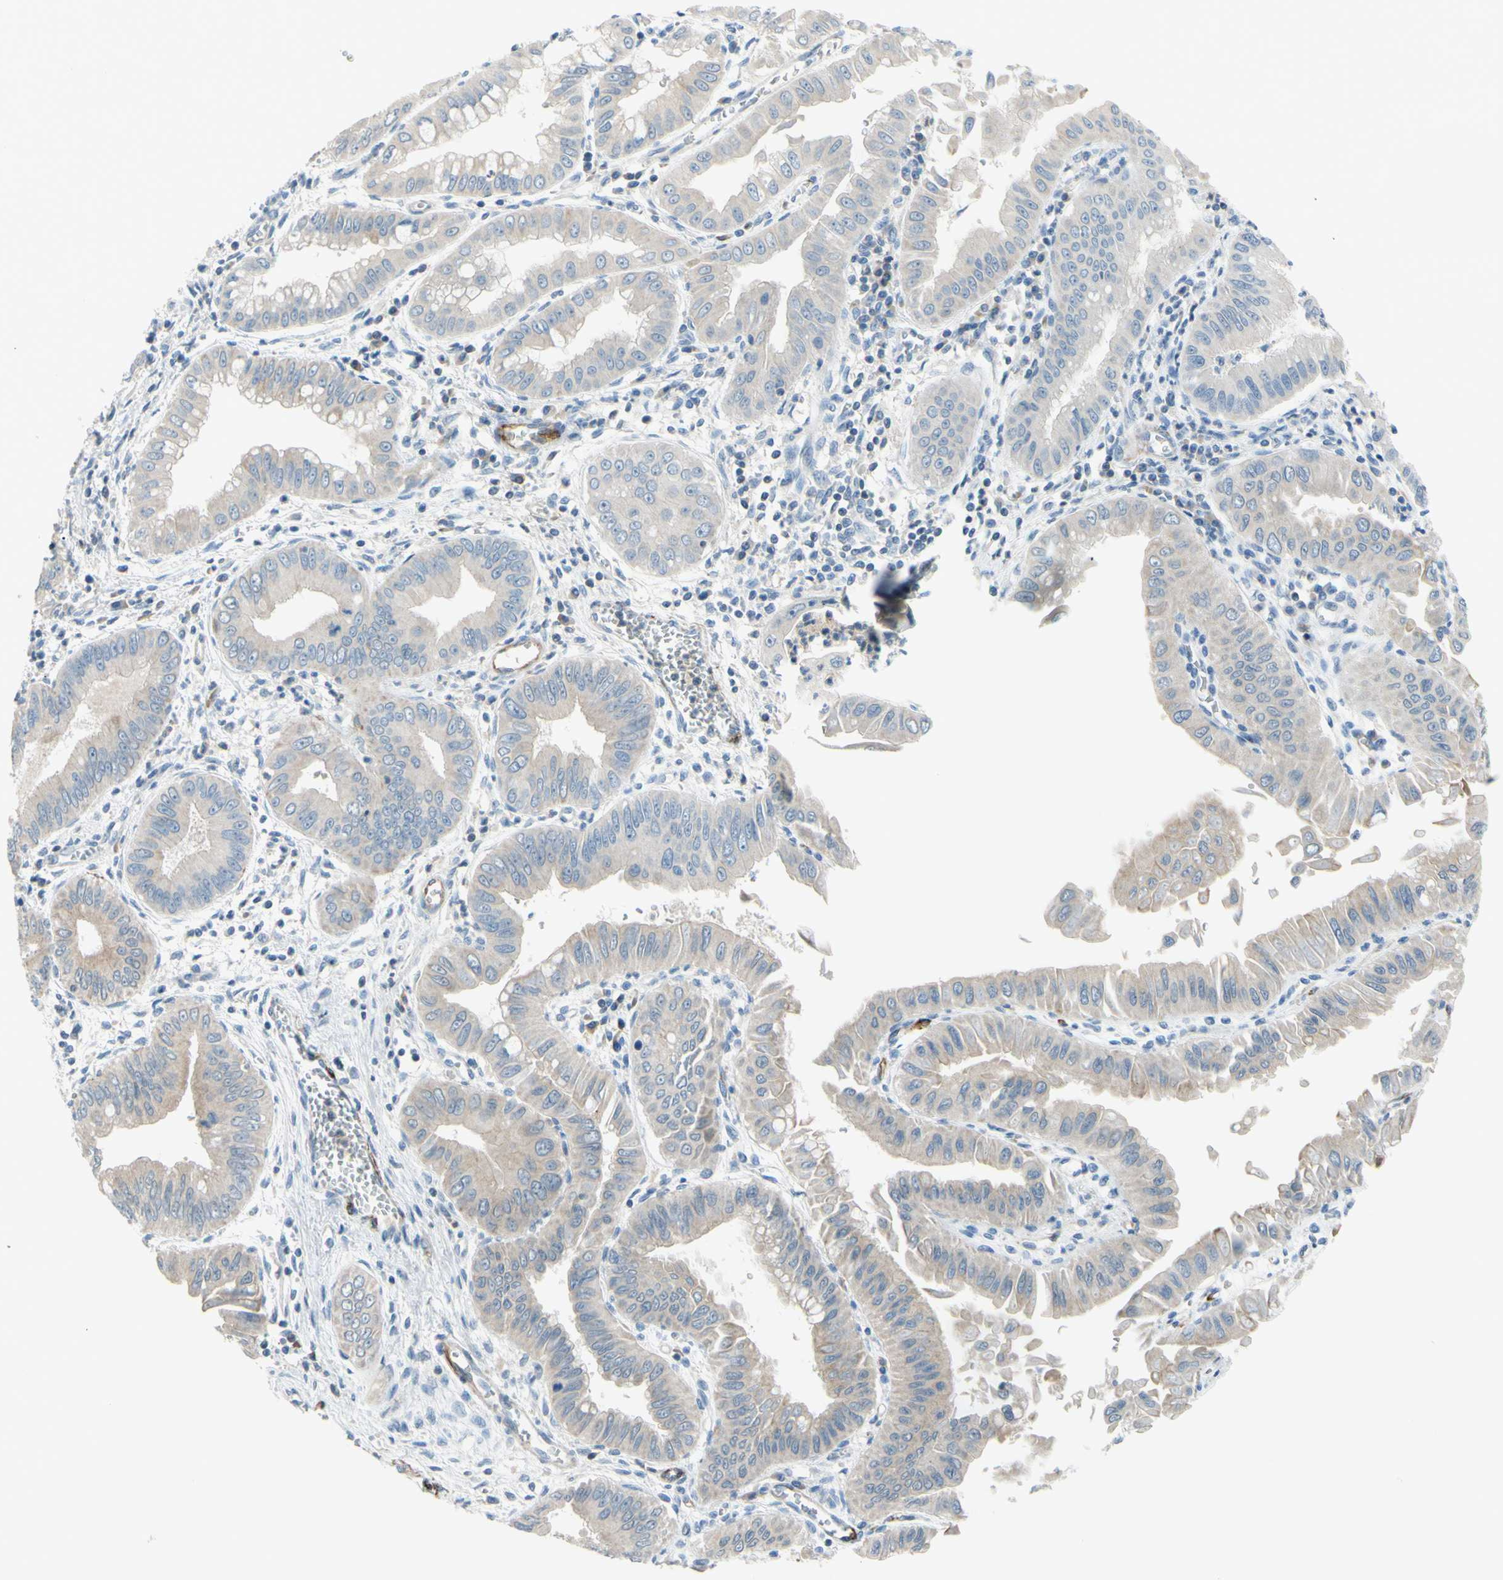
{"staining": {"intensity": "weak", "quantity": ">75%", "location": "cytoplasmic/membranous"}, "tissue": "pancreatic cancer", "cell_type": "Tumor cells", "image_type": "cancer", "snomed": [{"axis": "morphology", "description": "Normal tissue, NOS"}, {"axis": "topography", "description": "Lymph node"}], "caption": "Tumor cells reveal weak cytoplasmic/membranous expression in approximately >75% of cells in pancreatic cancer.", "gene": "PRRG2", "patient": {"sex": "male", "age": 50}}